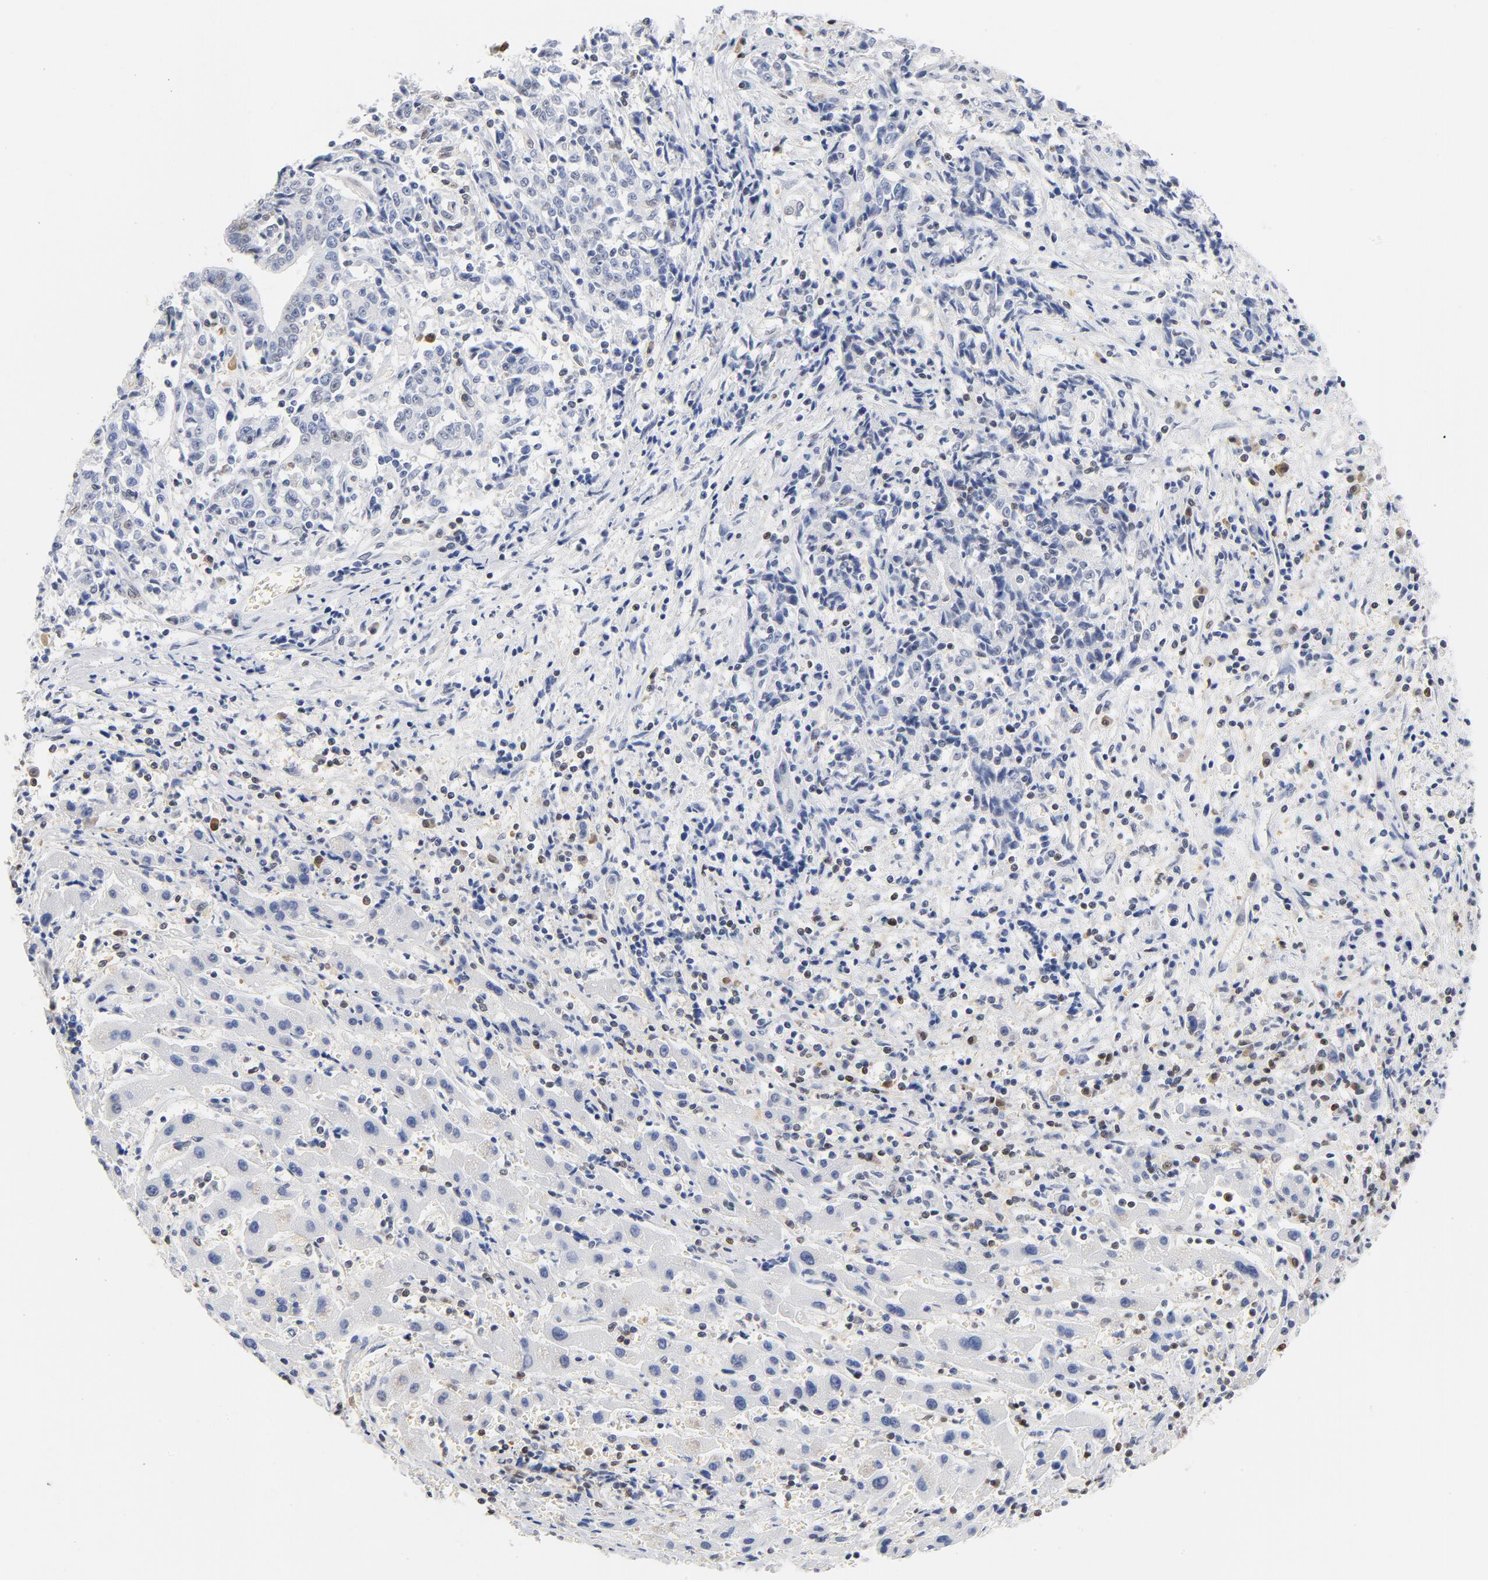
{"staining": {"intensity": "negative", "quantity": "none", "location": "none"}, "tissue": "liver cancer", "cell_type": "Tumor cells", "image_type": "cancer", "snomed": [{"axis": "morphology", "description": "Cholangiocarcinoma"}, {"axis": "topography", "description": "Liver"}], "caption": "IHC histopathology image of neoplastic tissue: liver cholangiocarcinoma stained with DAB (3,3'-diaminobenzidine) exhibits no significant protein positivity in tumor cells. (Stains: DAB (3,3'-diaminobenzidine) immunohistochemistry with hematoxylin counter stain, Microscopy: brightfield microscopy at high magnification).", "gene": "CDKN1B", "patient": {"sex": "male", "age": 57}}